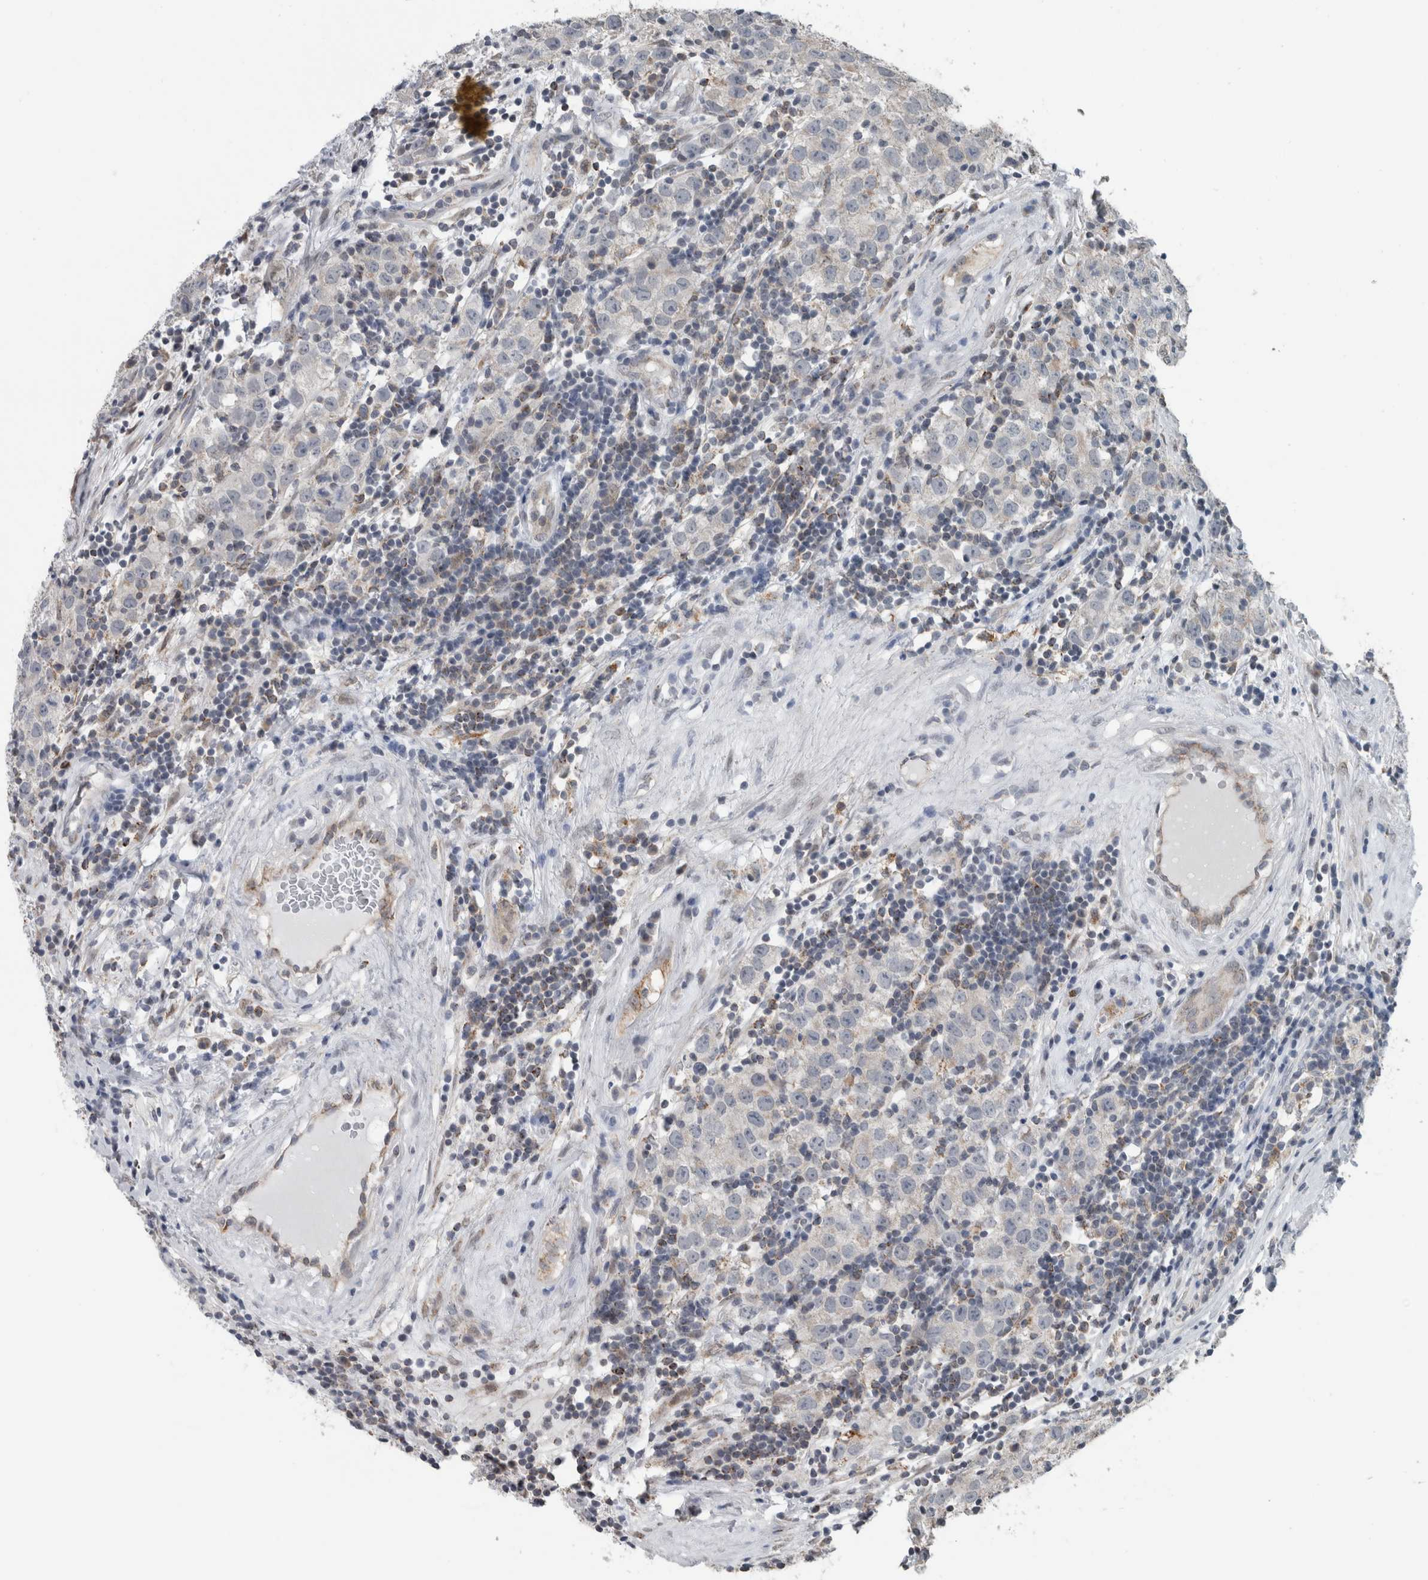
{"staining": {"intensity": "weak", "quantity": "<25%", "location": "cytoplasmic/membranous"}, "tissue": "testis cancer", "cell_type": "Tumor cells", "image_type": "cancer", "snomed": [{"axis": "morphology", "description": "Seminoma, NOS"}, {"axis": "morphology", "description": "Carcinoma, Embryonal, NOS"}, {"axis": "topography", "description": "Testis"}], "caption": "Protein analysis of testis seminoma reveals no significant expression in tumor cells. (DAB (3,3'-diaminobenzidine) immunohistochemistry with hematoxylin counter stain).", "gene": "ACSF2", "patient": {"sex": "male", "age": 28}}